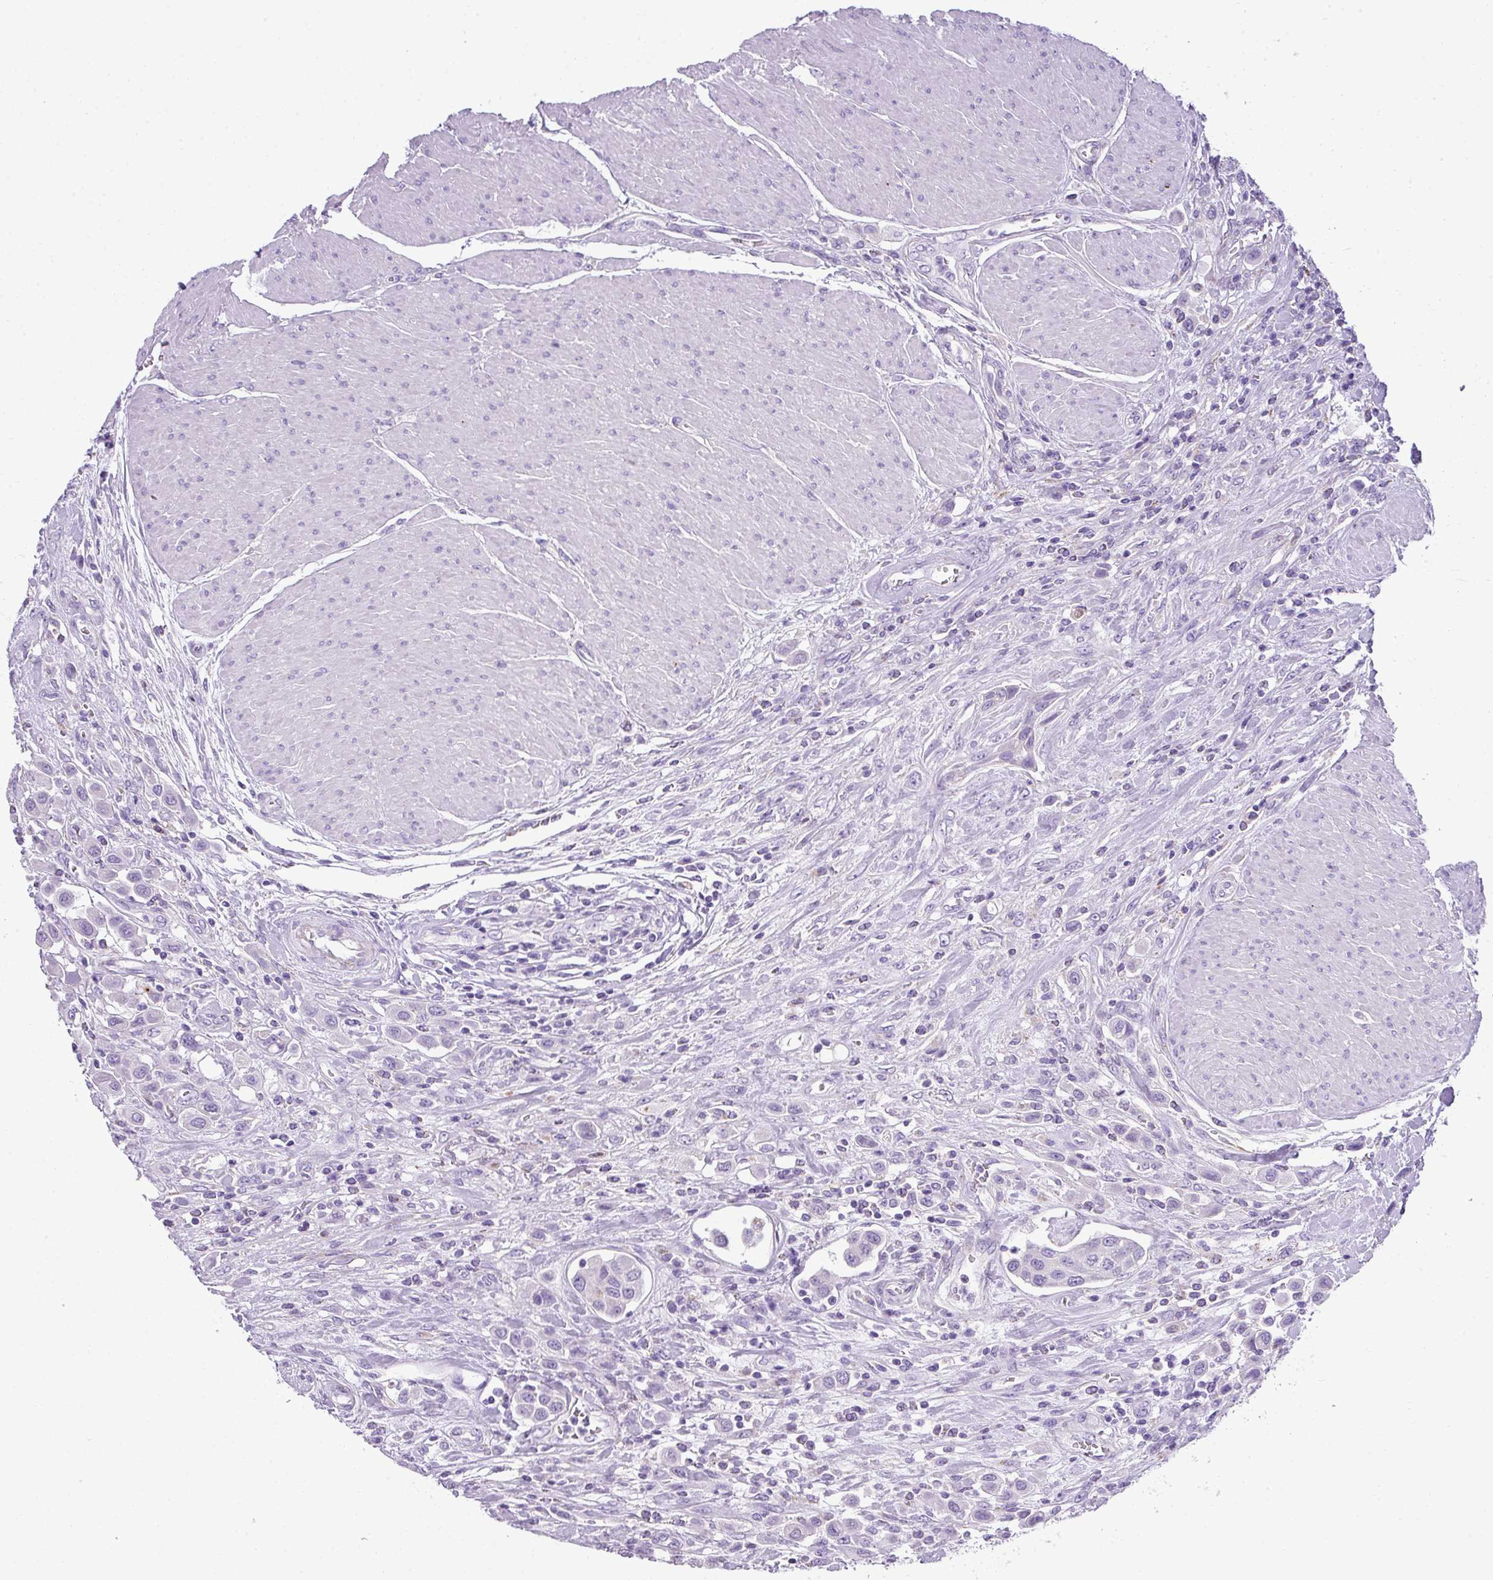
{"staining": {"intensity": "negative", "quantity": "none", "location": "none"}, "tissue": "urothelial cancer", "cell_type": "Tumor cells", "image_type": "cancer", "snomed": [{"axis": "morphology", "description": "Urothelial carcinoma, High grade"}, {"axis": "topography", "description": "Urinary bladder"}], "caption": "Immunohistochemical staining of human urothelial cancer reveals no significant staining in tumor cells.", "gene": "ZNF568", "patient": {"sex": "male", "age": 50}}